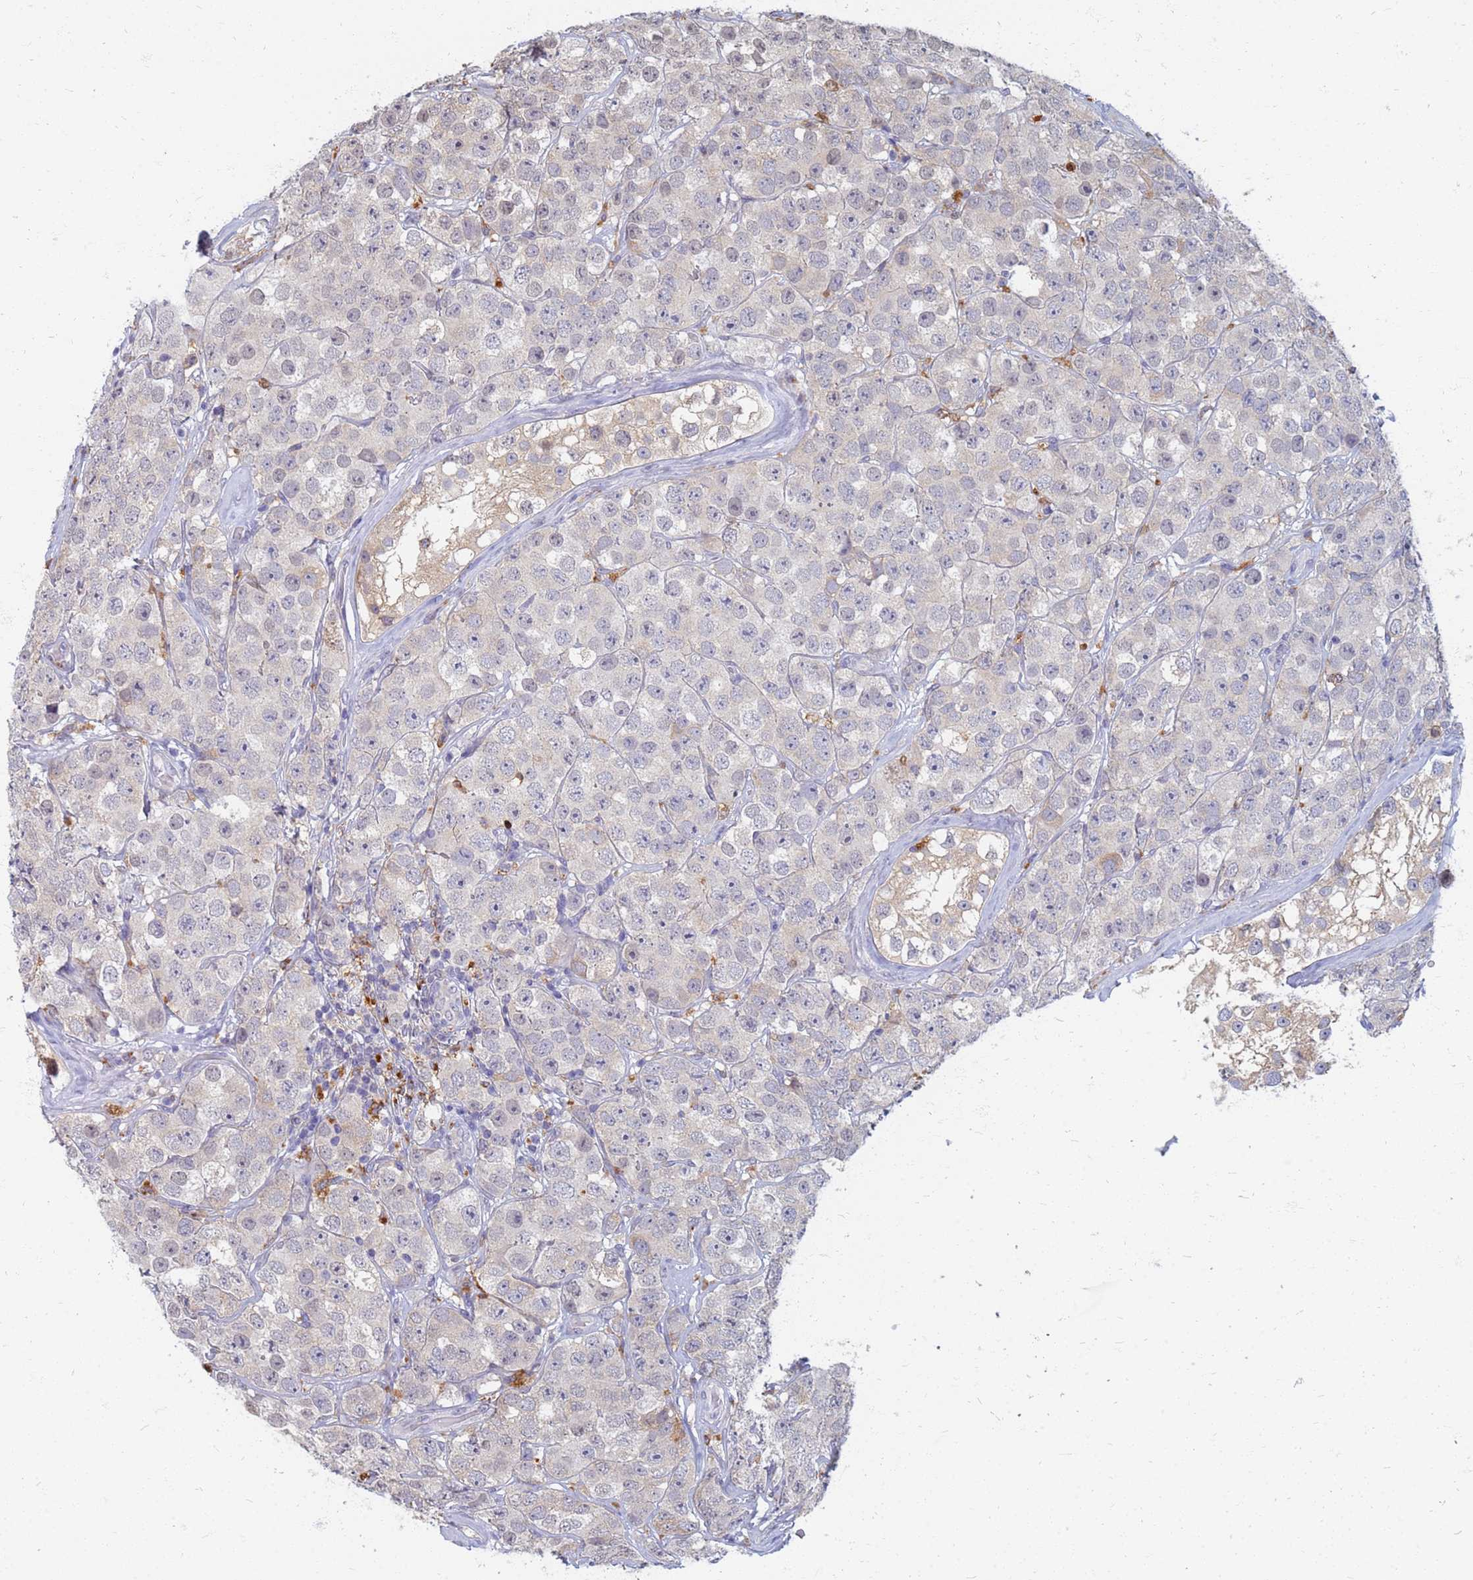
{"staining": {"intensity": "weak", "quantity": "25%-75%", "location": "cytoplasmic/membranous"}, "tissue": "testis cancer", "cell_type": "Tumor cells", "image_type": "cancer", "snomed": [{"axis": "morphology", "description": "Seminoma, NOS"}, {"axis": "topography", "description": "Testis"}], "caption": "Seminoma (testis) was stained to show a protein in brown. There is low levels of weak cytoplasmic/membranous staining in about 25%-75% of tumor cells.", "gene": "ATP6V1E1", "patient": {"sex": "male", "age": 28}}